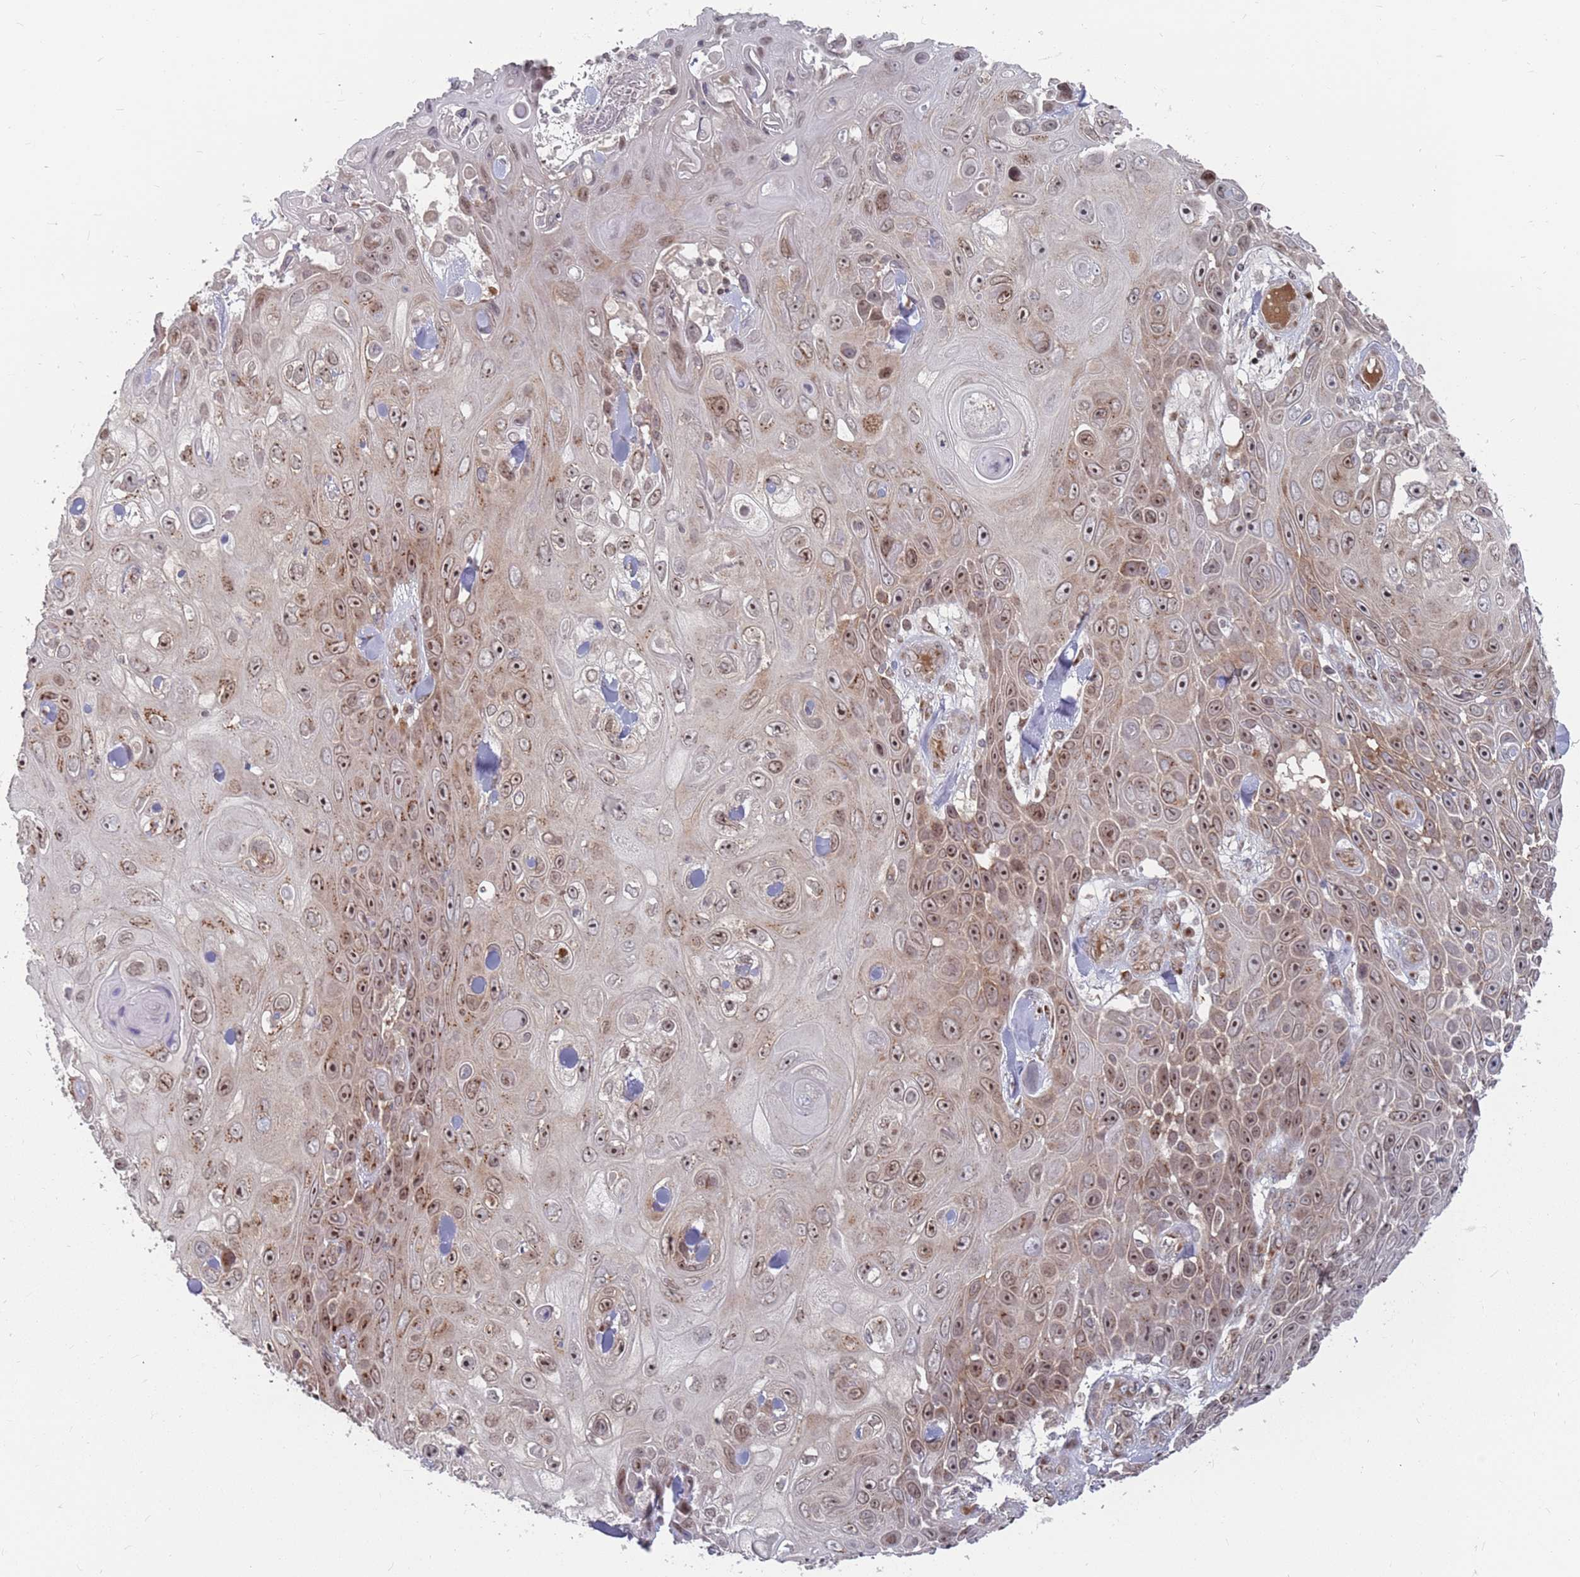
{"staining": {"intensity": "strong", "quantity": ">75%", "location": "nuclear"}, "tissue": "skin cancer", "cell_type": "Tumor cells", "image_type": "cancer", "snomed": [{"axis": "morphology", "description": "Squamous cell carcinoma, NOS"}, {"axis": "topography", "description": "Skin"}], "caption": "Skin cancer stained with a brown dye exhibits strong nuclear positive expression in approximately >75% of tumor cells.", "gene": "FMO4", "patient": {"sex": "male", "age": 82}}